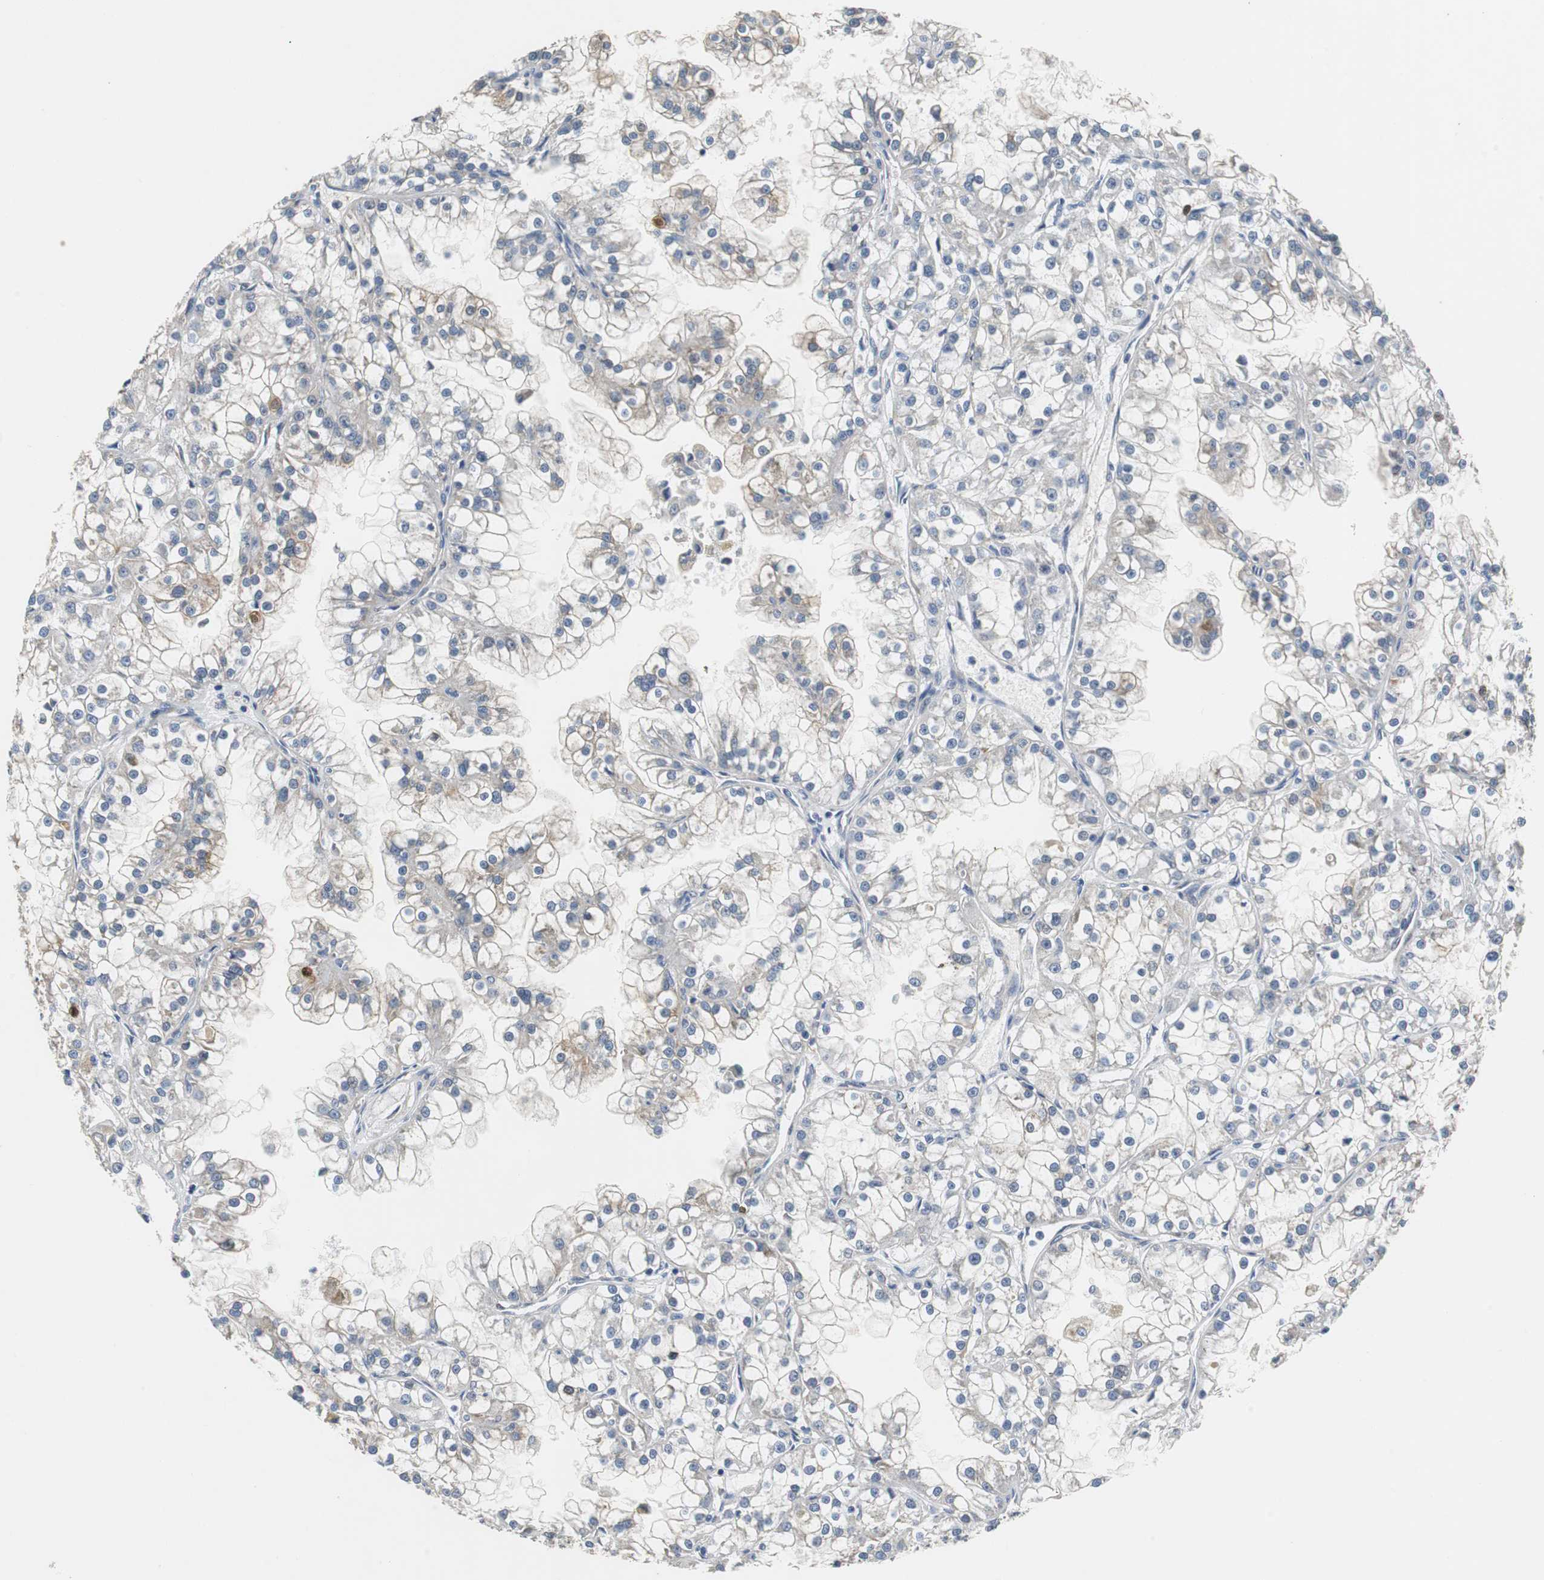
{"staining": {"intensity": "weak", "quantity": "<25%", "location": "cytoplasmic/membranous"}, "tissue": "renal cancer", "cell_type": "Tumor cells", "image_type": "cancer", "snomed": [{"axis": "morphology", "description": "Adenocarcinoma, NOS"}, {"axis": "topography", "description": "Kidney"}], "caption": "Image shows no protein staining in tumor cells of renal adenocarcinoma tissue.", "gene": "ISCU", "patient": {"sex": "female", "age": 52}}